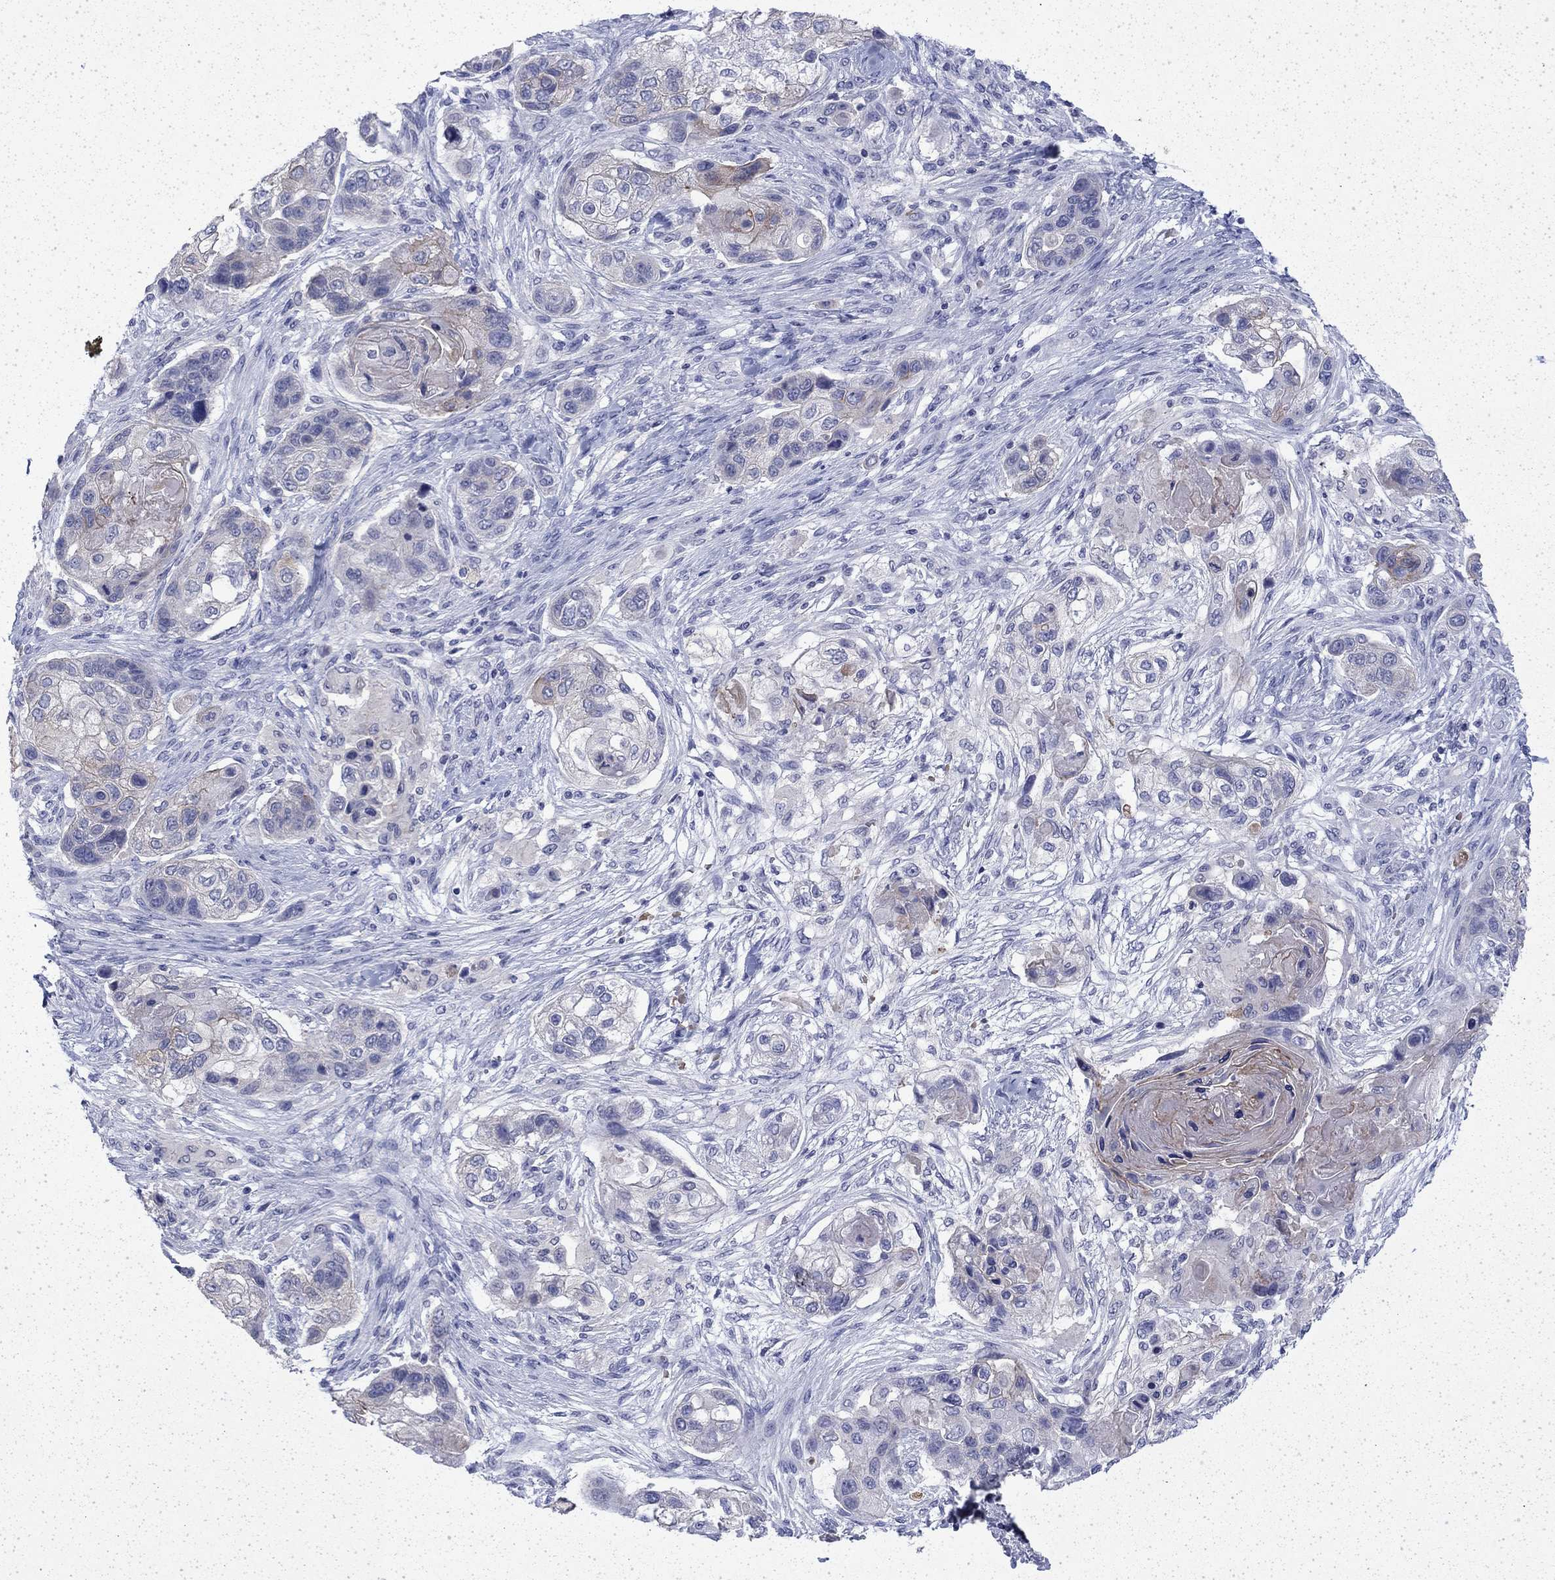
{"staining": {"intensity": "negative", "quantity": "none", "location": "none"}, "tissue": "lung cancer", "cell_type": "Tumor cells", "image_type": "cancer", "snomed": [{"axis": "morphology", "description": "Squamous cell carcinoma, NOS"}, {"axis": "topography", "description": "Lung"}], "caption": "An immunohistochemistry (IHC) image of squamous cell carcinoma (lung) is shown. There is no staining in tumor cells of squamous cell carcinoma (lung).", "gene": "ENPP6", "patient": {"sex": "male", "age": 69}}